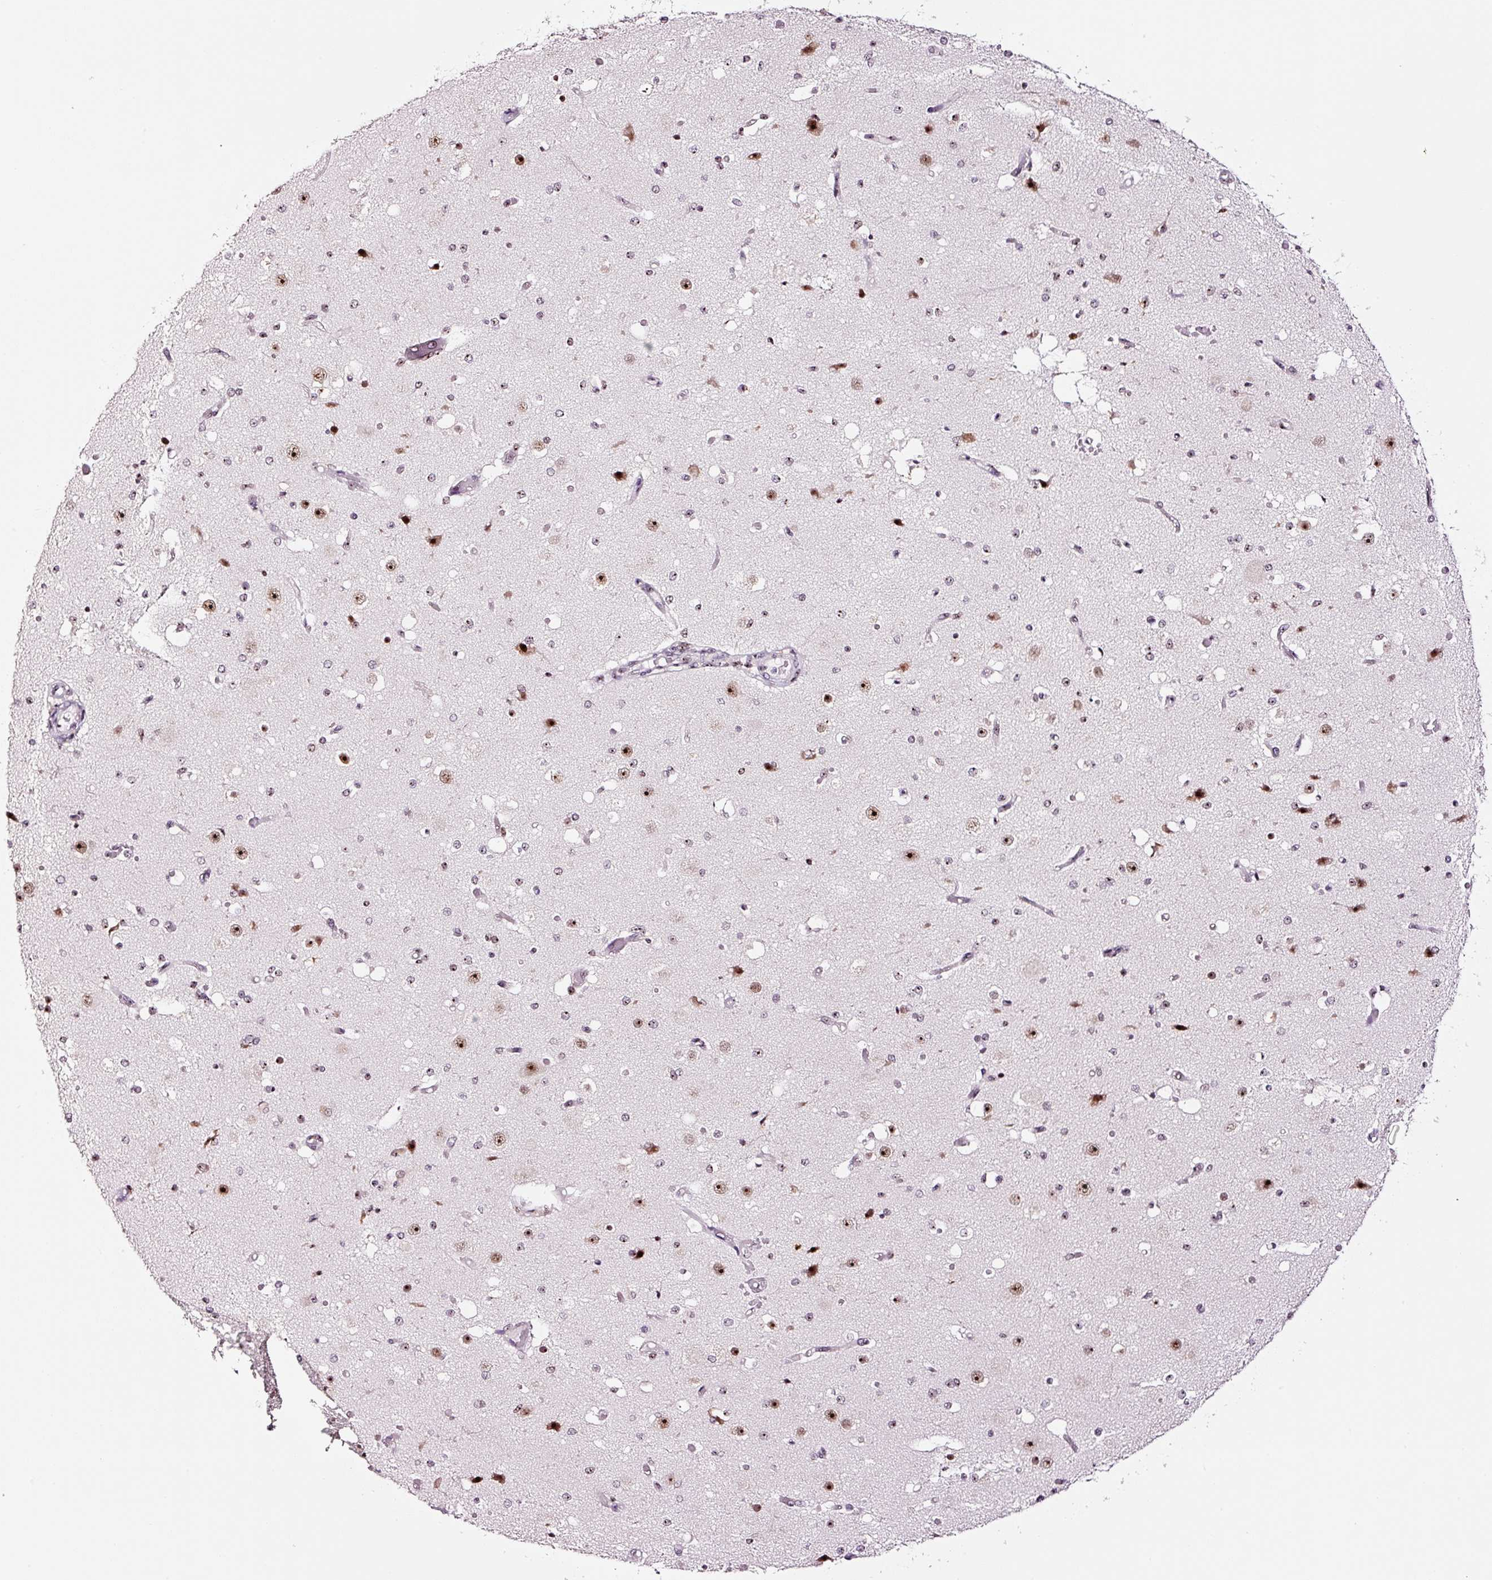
{"staining": {"intensity": "negative", "quantity": "none", "location": "none"}, "tissue": "cerebral cortex", "cell_type": "Endothelial cells", "image_type": "normal", "snomed": [{"axis": "morphology", "description": "Normal tissue, NOS"}, {"axis": "morphology", "description": "Inflammation, NOS"}, {"axis": "topography", "description": "Cerebral cortex"}], "caption": "Cerebral cortex stained for a protein using IHC shows no staining endothelial cells.", "gene": "GNL3", "patient": {"sex": "male", "age": 6}}